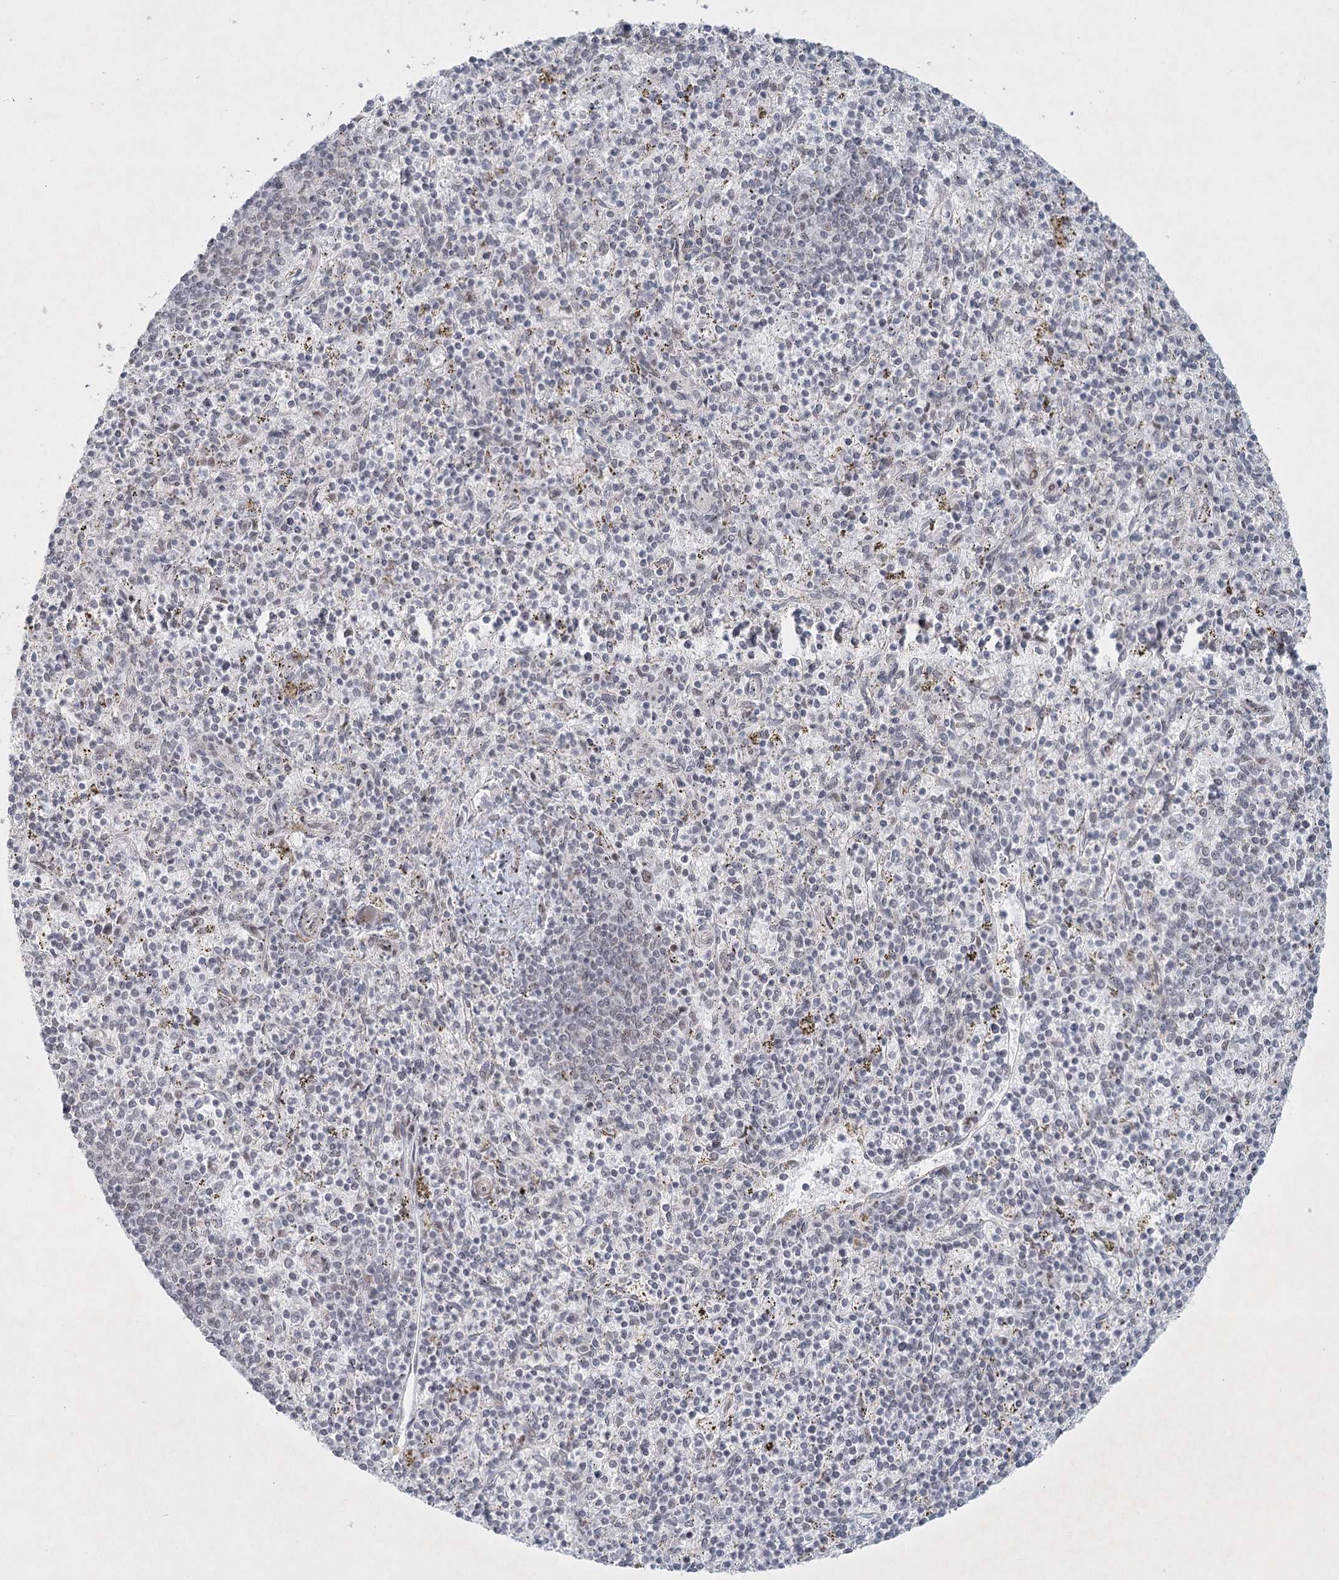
{"staining": {"intensity": "weak", "quantity": "<25%", "location": "nuclear"}, "tissue": "spleen", "cell_type": "Cells in red pulp", "image_type": "normal", "snomed": [{"axis": "morphology", "description": "Normal tissue, NOS"}, {"axis": "topography", "description": "Spleen"}], "caption": "Protein analysis of normal spleen exhibits no significant positivity in cells in red pulp. Brightfield microscopy of IHC stained with DAB (3,3'-diaminobenzidine) (brown) and hematoxylin (blue), captured at high magnification.", "gene": "U2SURP", "patient": {"sex": "male", "age": 72}}